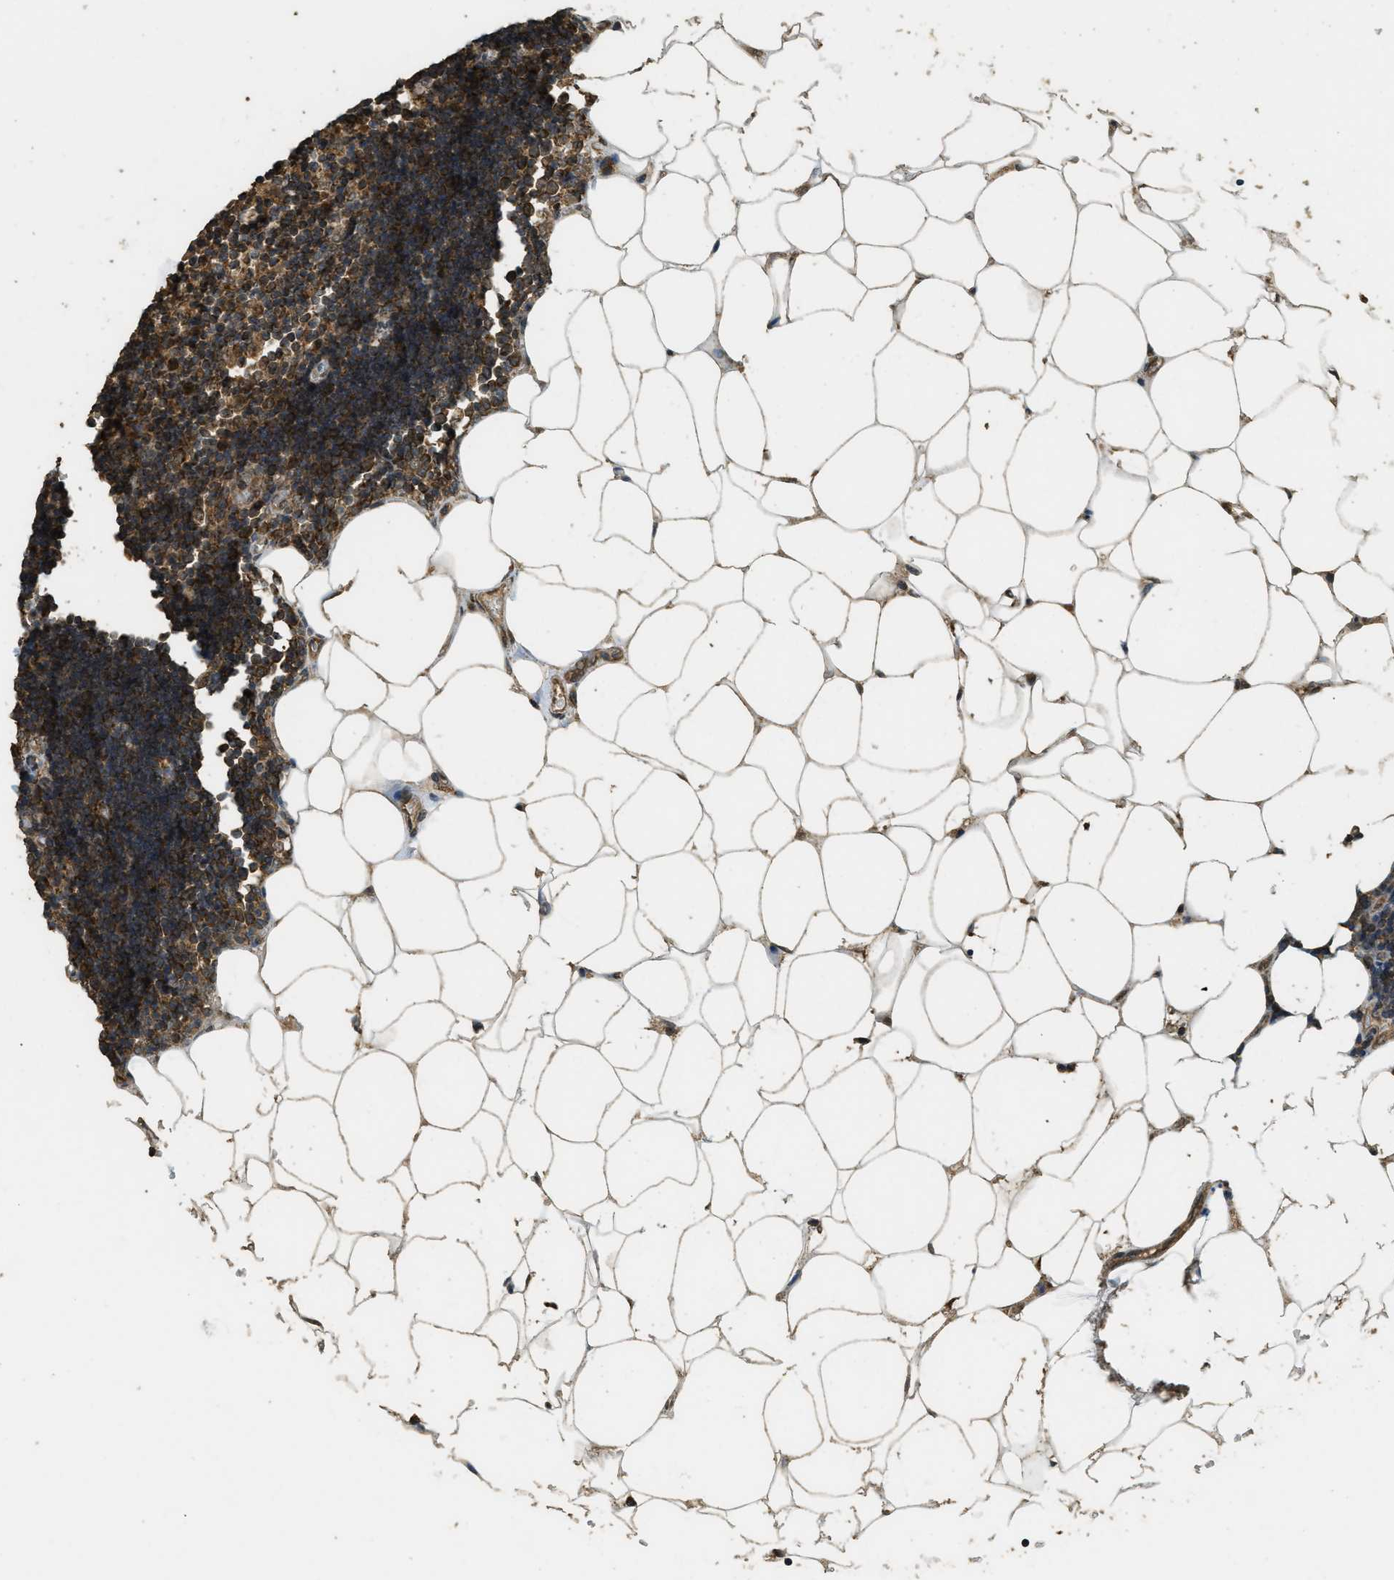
{"staining": {"intensity": "moderate", "quantity": ">75%", "location": "cytoplasmic/membranous"}, "tissue": "lymph node", "cell_type": "Germinal center cells", "image_type": "normal", "snomed": [{"axis": "morphology", "description": "Normal tissue, NOS"}, {"axis": "topography", "description": "Lymph node"}], "caption": "Immunohistochemical staining of benign lymph node reveals moderate cytoplasmic/membranous protein staining in approximately >75% of germinal center cells.", "gene": "CTPS1", "patient": {"sex": "male", "age": 33}}